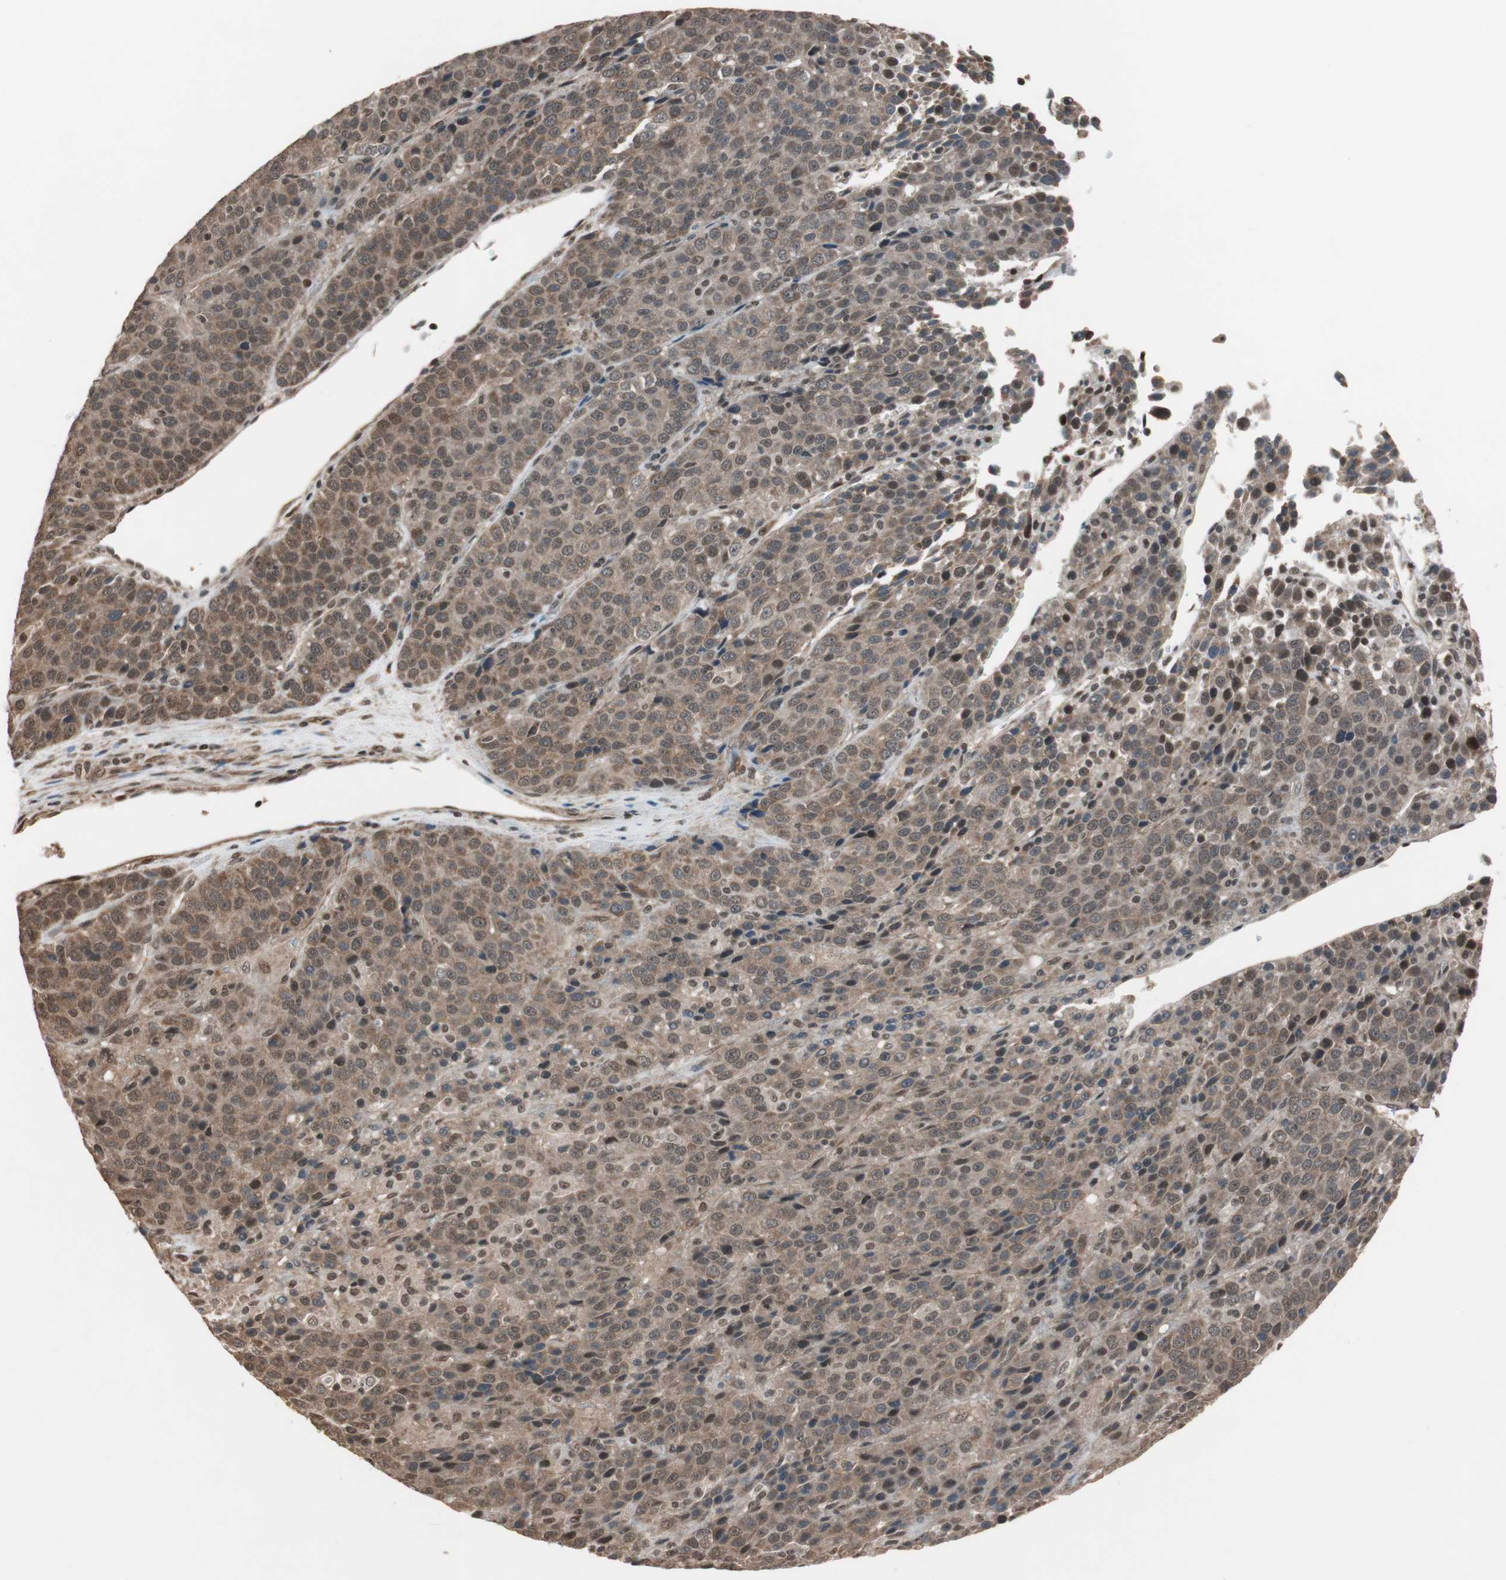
{"staining": {"intensity": "weak", "quantity": "25%-75%", "location": "cytoplasmic/membranous,nuclear"}, "tissue": "liver cancer", "cell_type": "Tumor cells", "image_type": "cancer", "snomed": [{"axis": "morphology", "description": "Carcinoma, Hepatocellular, NOS"}, {"axis": "topography", "description": "Liver"}], "caption": "Hepatocellular carcinoma (liver) stained with a brown dye displays weak cytoplasmic/membranous and nuclear positive staining in approximately 25%-75% of tumor cells.", "gene": "DRAP1", "patient": {"sex": "female", "age": 53}}